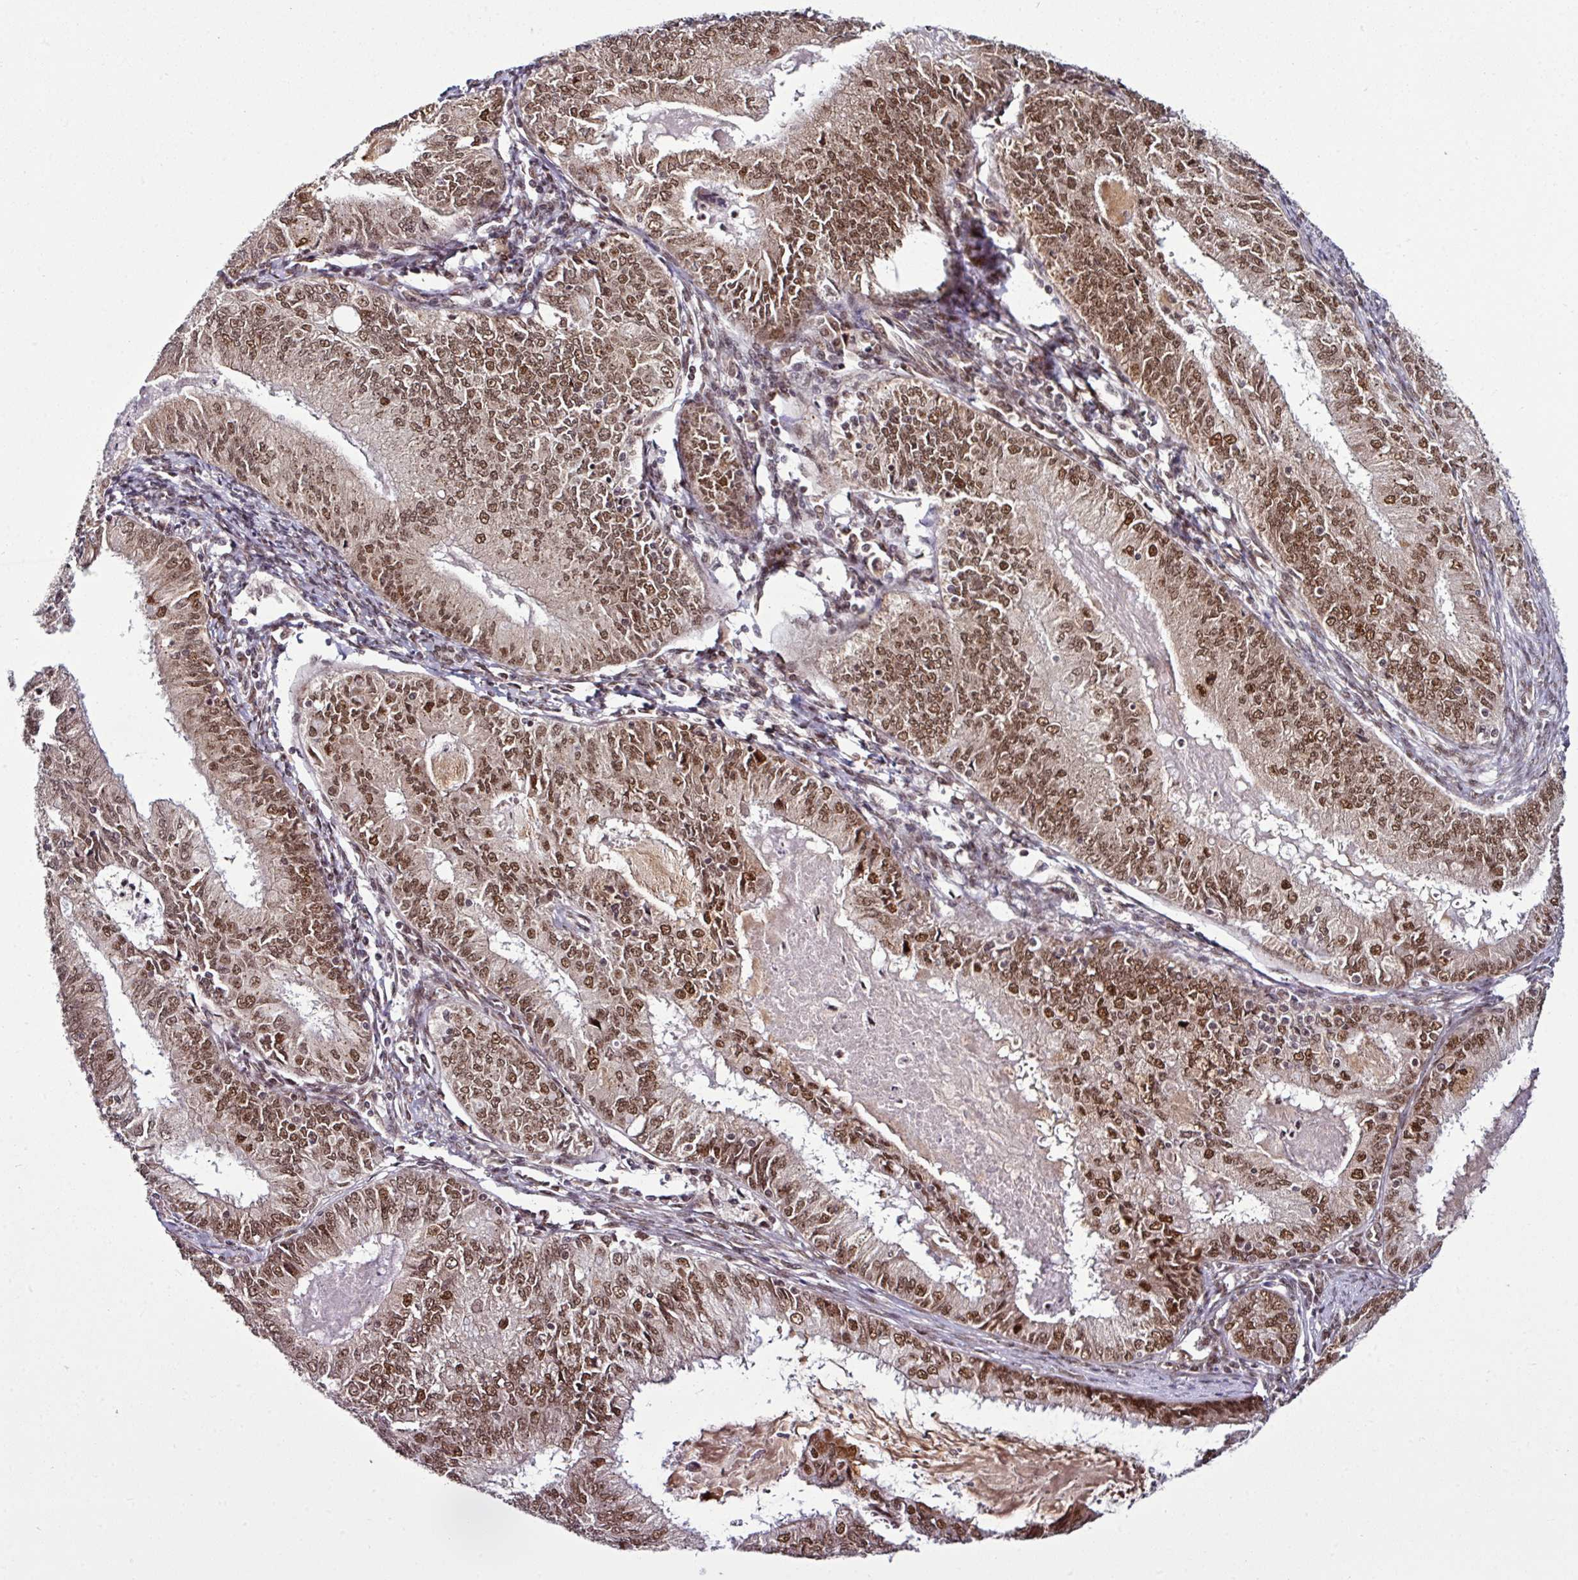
{"staining": {"intensity": "moderate", "quantity": ">75%", "location": "nuclear"}, "tissue": "endometrial cancer", "cell_type": "Tumor cells", "image_type": "cancer", "snomed": [{"axis": "morphology", "description": "Adenocarcinoma, NOS"}, {"axis": "topography", "description": "Endometrium"}], "caption": "Protein staining demonstrates moderate nuclear positivity in about >75% of tumor cells in adenocarcinoma (endometrial).", "gene": "MORF4L2", "patient": {"sex": "female", "age": 57}}